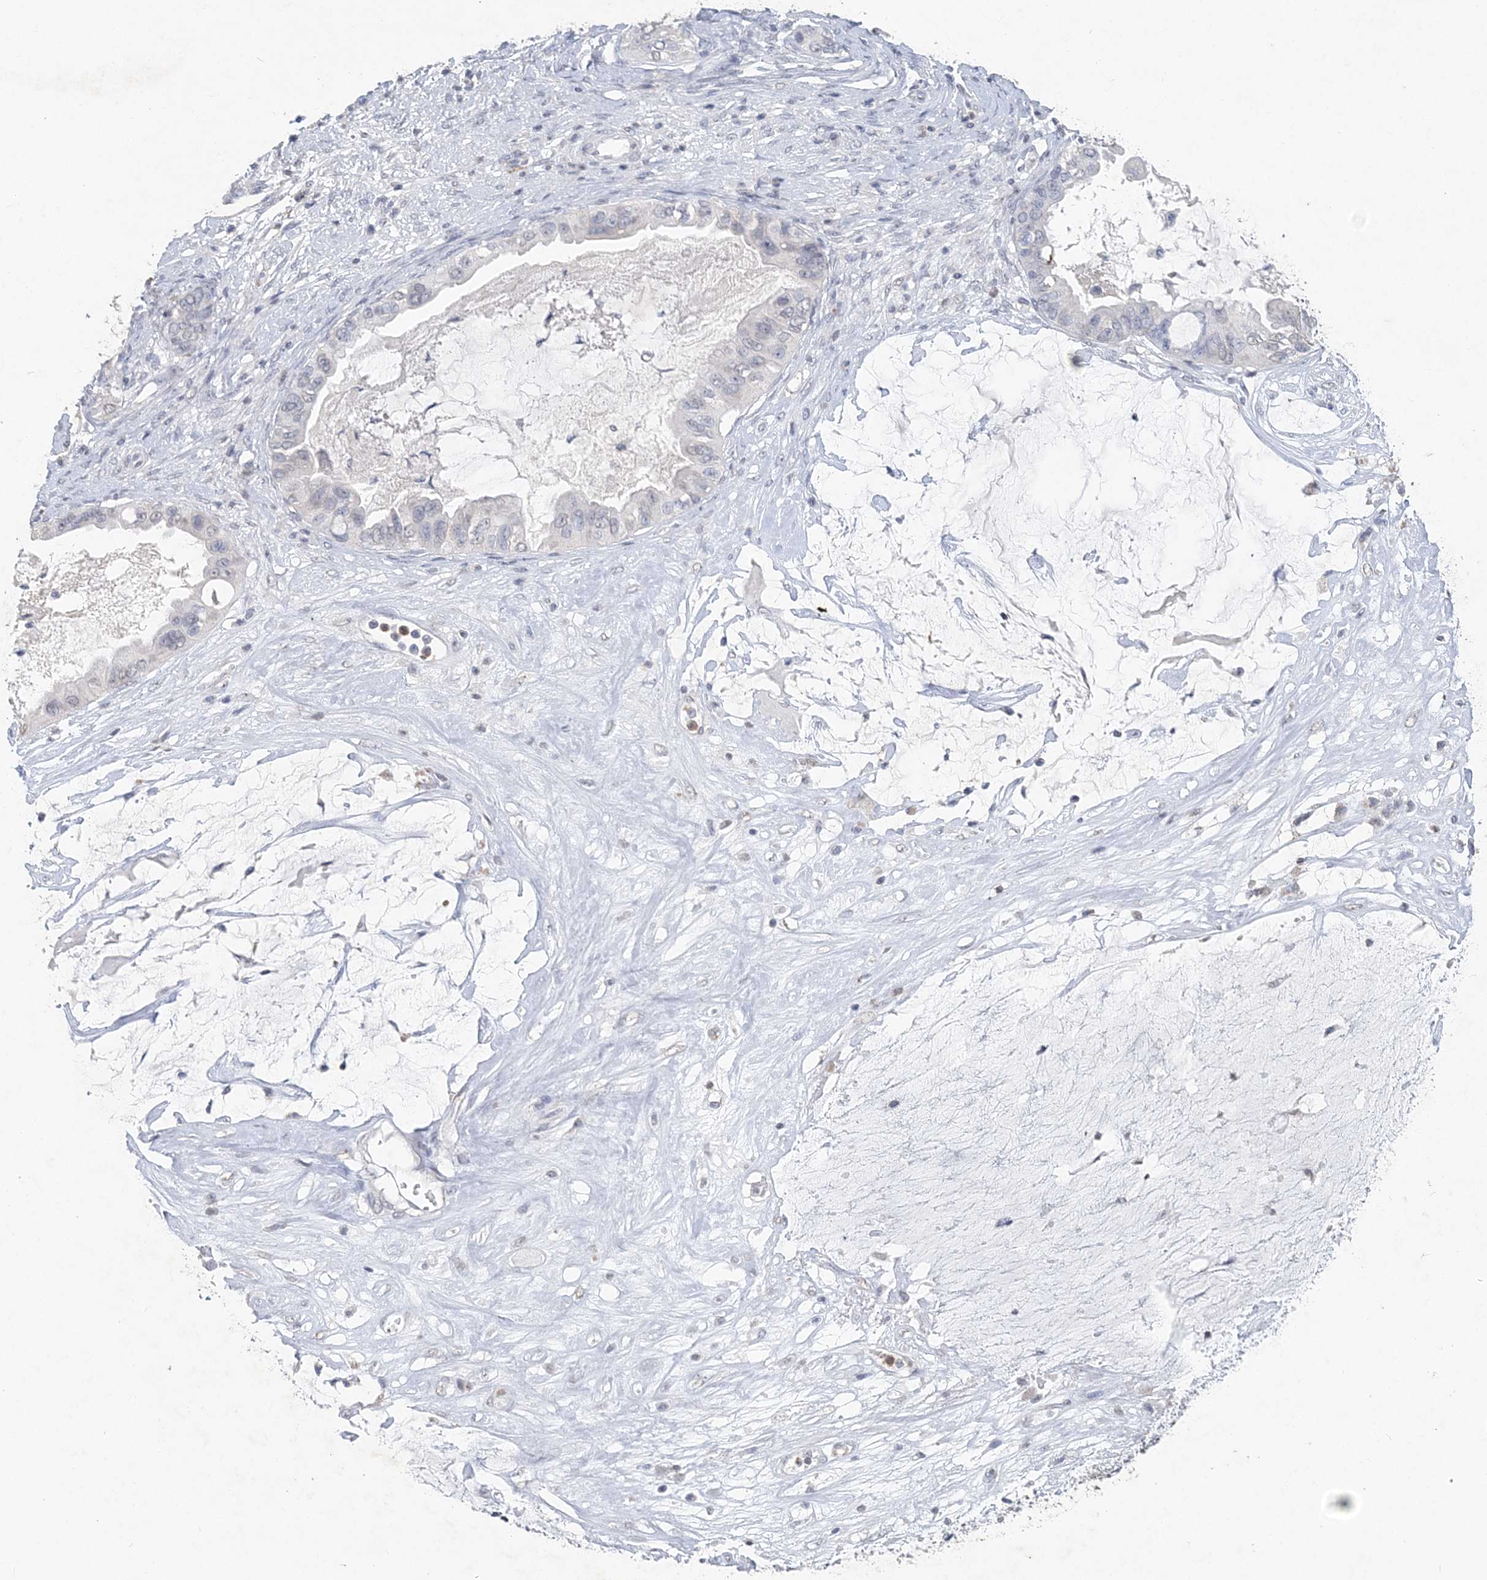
{"staining": {"intensity": "negative", "quantity": "none", "location": "none"}, "tissue": "ovarian cancer", "cell_type": "Tumor cells", "image_type": "cancer", "snomed": [{"axis": "morphology", "description": "Cystadenocarcinoma, mucinous, NOS"}, {"axis": "topography", "description": "Ovary"}], "caption": "DAB (3,3'-diaminobenzidine) immunohistochemical staining of ovarian mucinous cystadenocarcinoma shows no significant expression in tumor cells.", "gene": "PDCD1", "patient": {"sex": "female", "age": 80}}